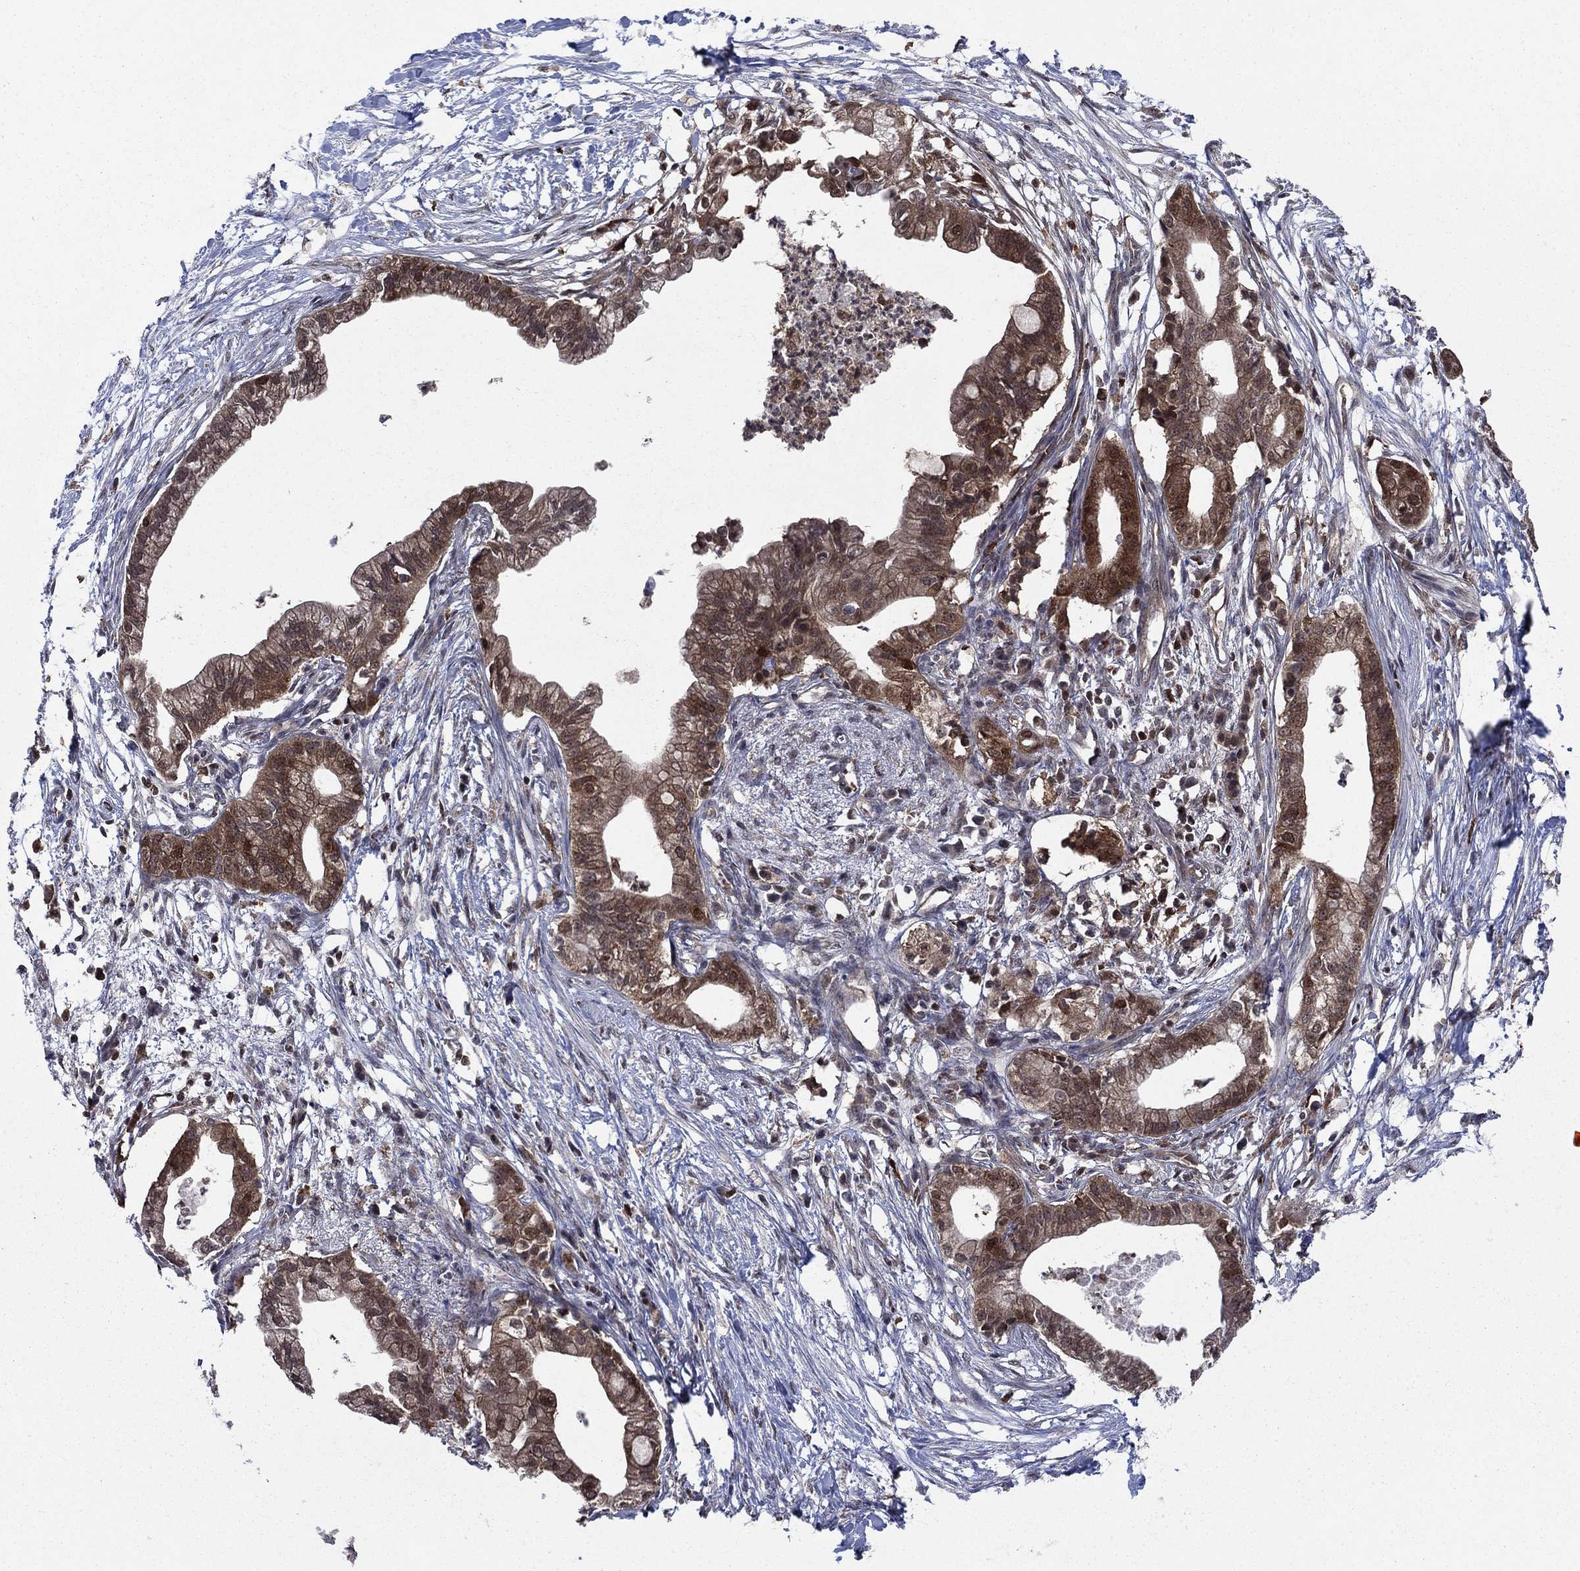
{"staining": {"intensity": "moderate", "quantity": ">75%", "location": "cytoplasmic/membranous"}, "tissue": "pancreatic cancer", "cell_type": "Tumor cells", "image_type": "cancer", "snomed": [{"axis": "morphology", "description": "Normal tissue, NOS"}, {"axis": "morphology", "description": "Adenocarcinoma, NOS"}, {"axis": "topography", "description": "Pancreas"}], "caption": "About >75% of tumor cells in pancreatic adenocarcinoma show moderate cytoplasmic/membranous protein staining as visualized by brown immunohistochemical staining.", "gene": "CACYBP", "patient": {"sex": "female", "age": 58}}